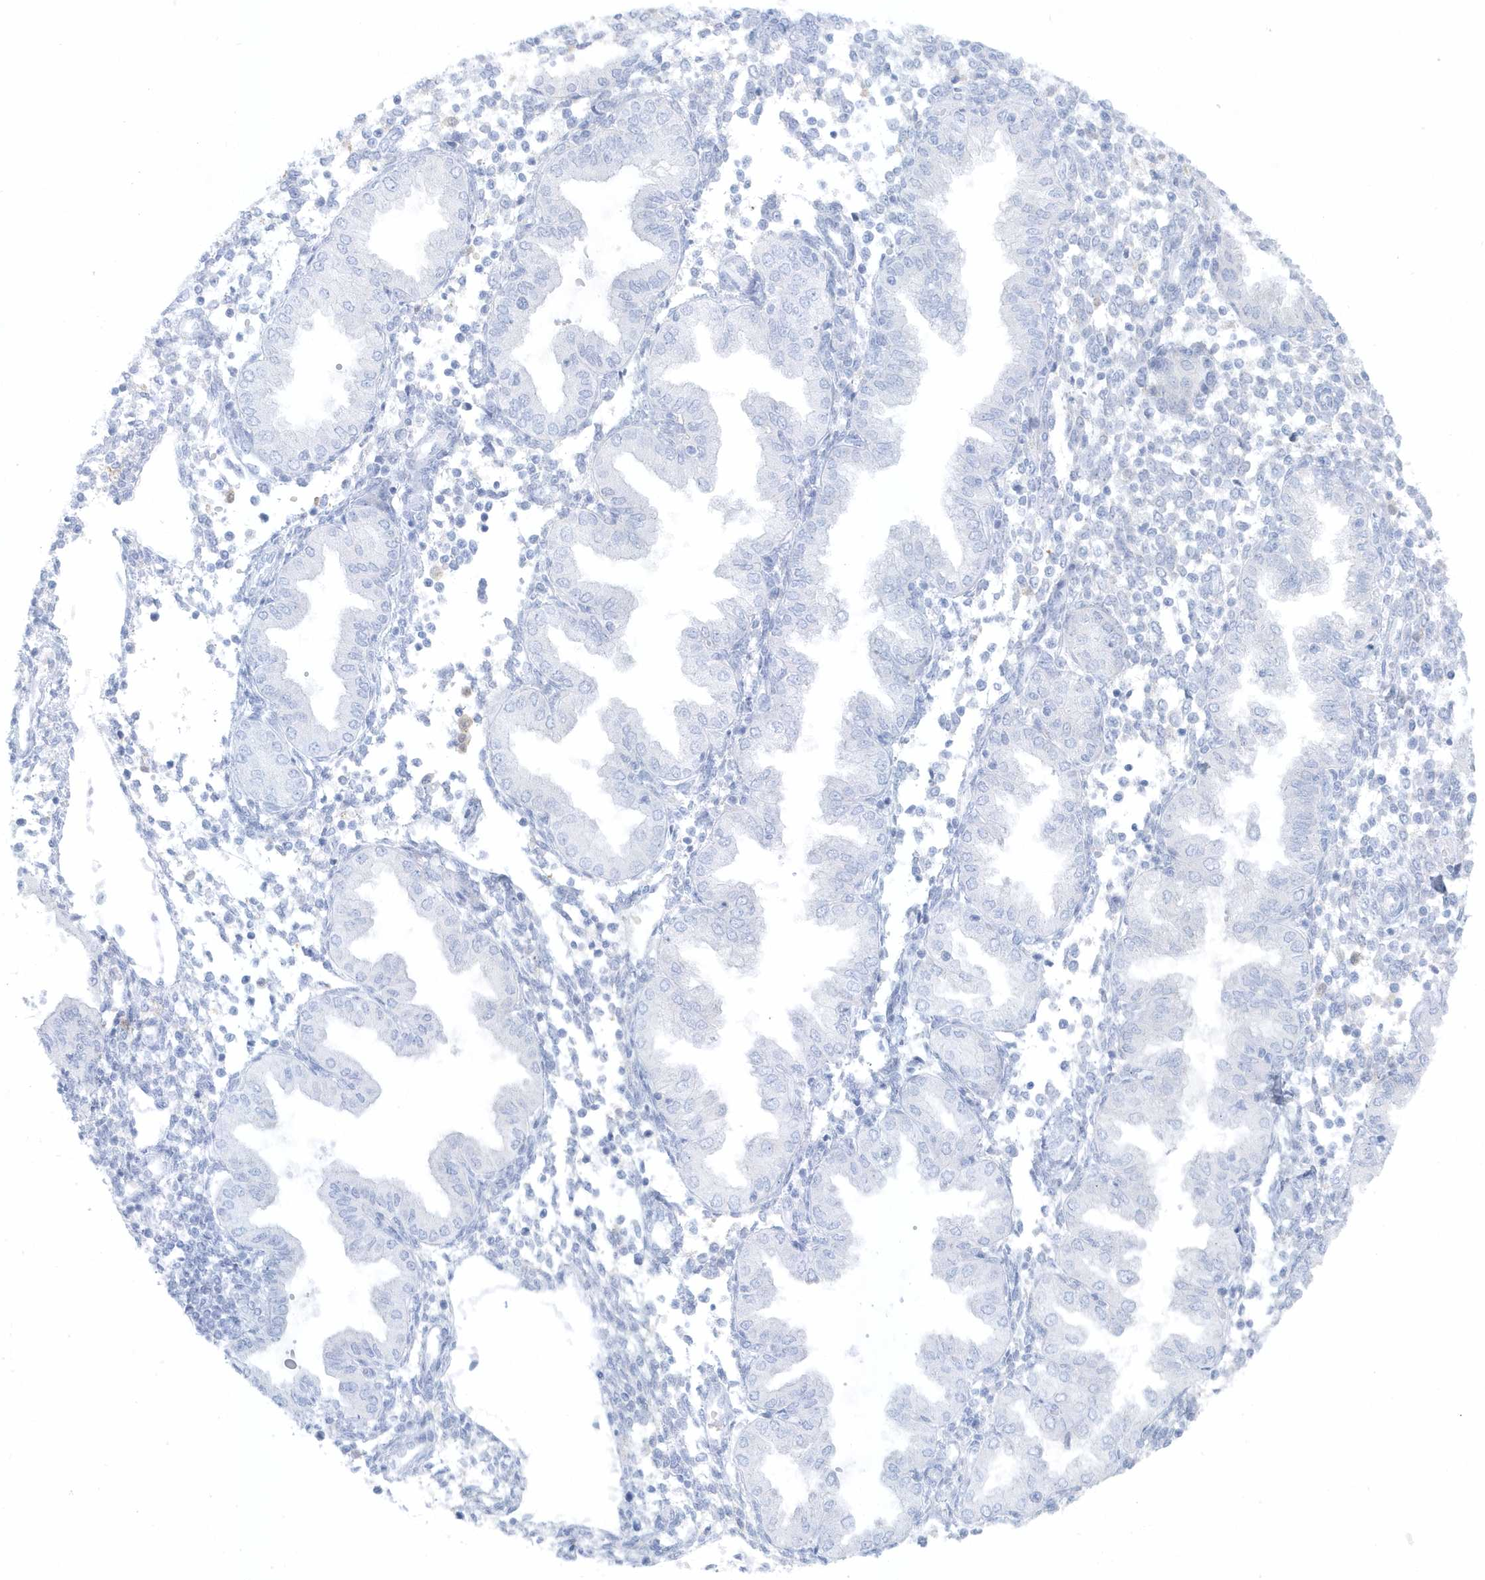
{"staining": {"intensity": "negative", "quantity": "none", "location": "none"}, "tissue": "endometrium", "cell_type": "Cells in endometrial stroma", "image_type": "normal", "snomed": [{"axis": "morphology", "description": "Normal tissue, NOS"}, {"axis": "topography", "description": "Endometrium"}], "caption": "DAB immunohistochemical staining of benign human endometrium demonstrates no significant positivity in cells in endometrial stroma.", "gene": "FAM98A", "patient": {"sex": "female", "age": 53}}